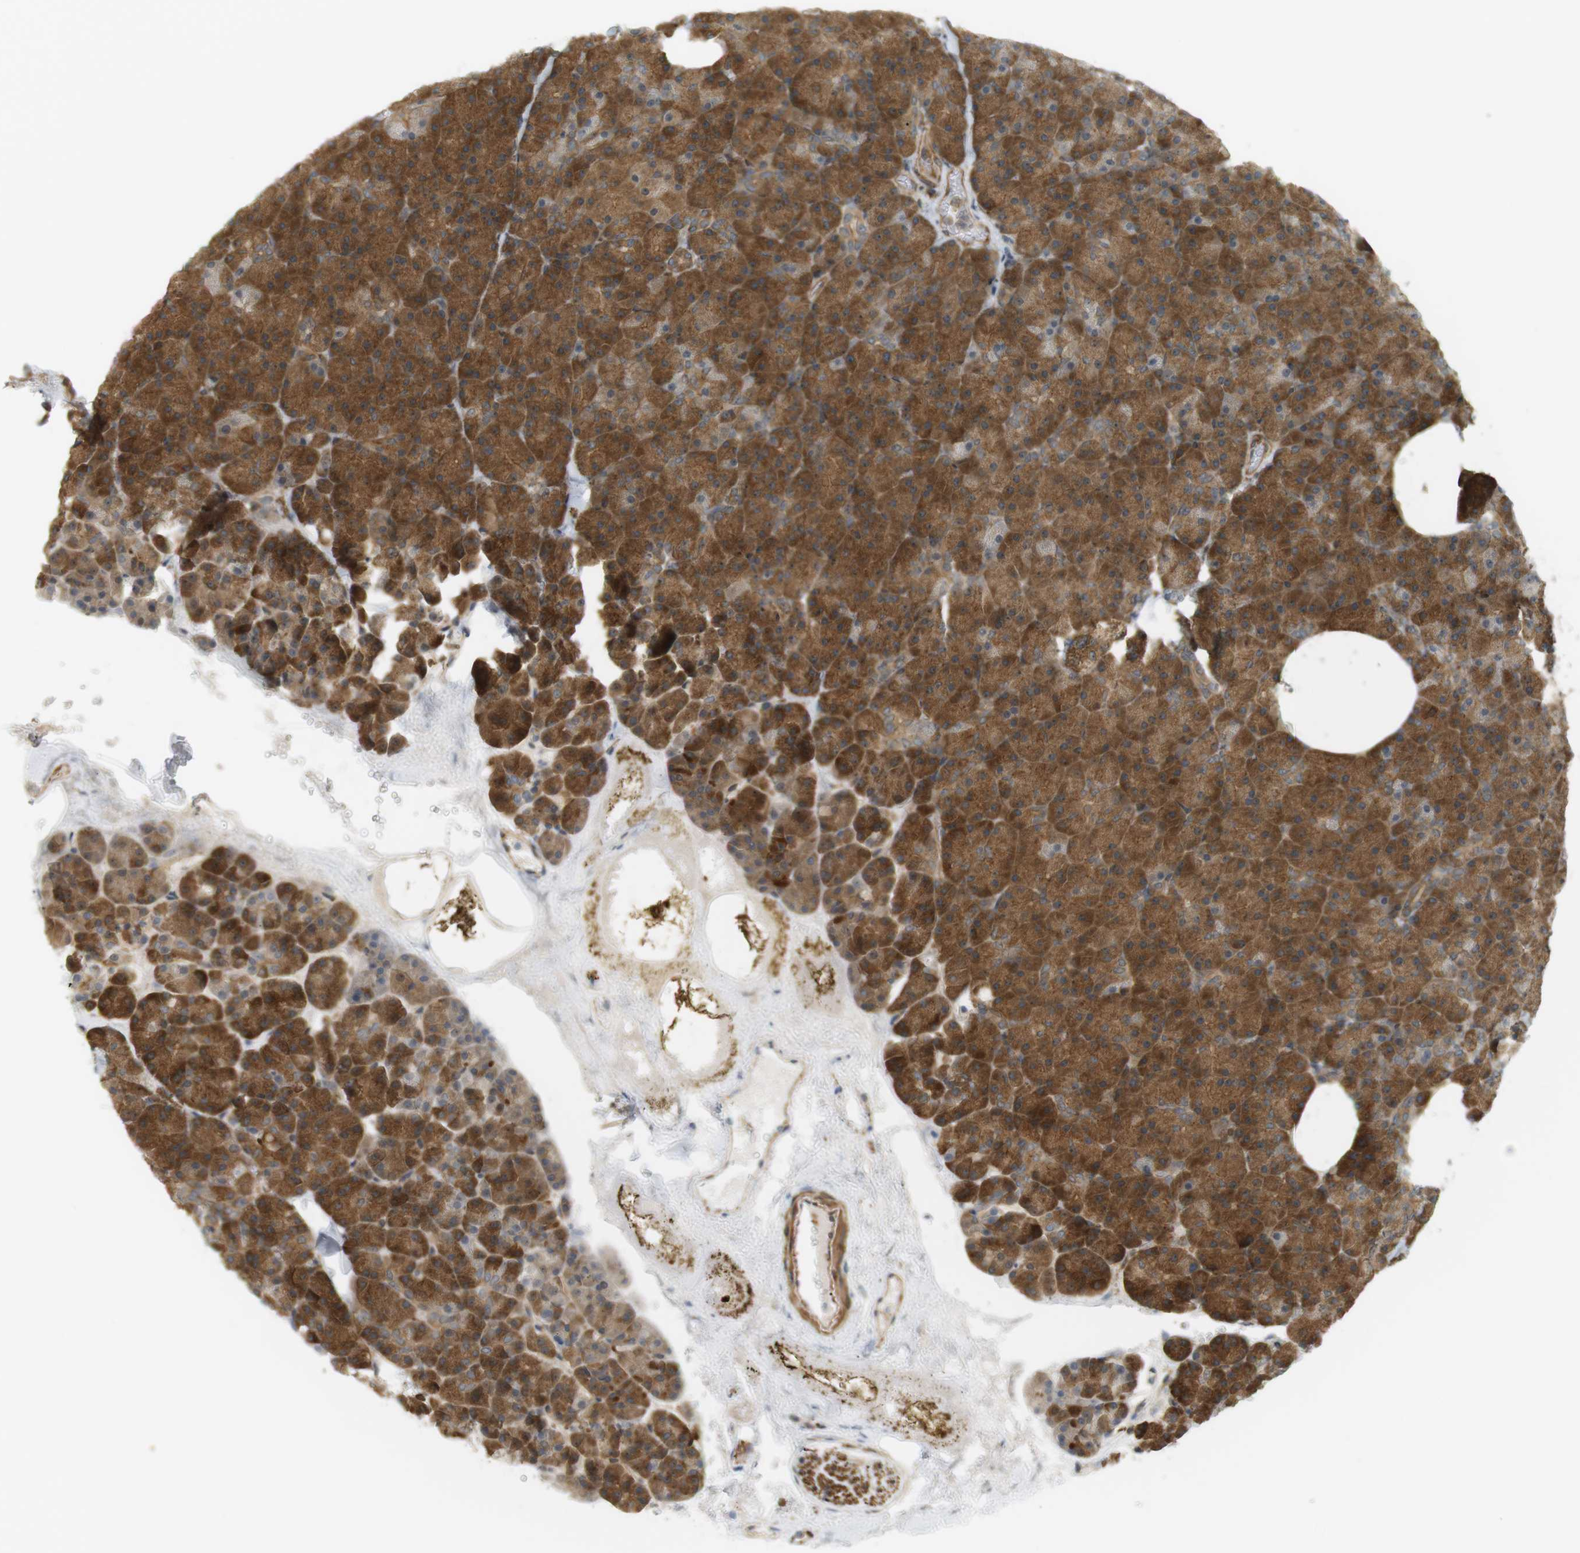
{"staining": {"intensity": "strong", "quantity": ">75%", "location": "cytoplasmic/membranous"}, "tissue": "pancreas", "cell_type": "Exocrine glandular cells", "image_type": "normal", "snomed": [{"axis": "morphology", "description": "Normal tissue, NOS"}, {"axis": "topography", "description": "Pancreas"}], "caption": "This is a micrograph of IHC staining of normal pancreas, which shows strong expression in the cytoplasmic/membranous of exocrine glandular cells.", "gene": "PA2G4", "patient": {"sex": "female", "age": 35}}